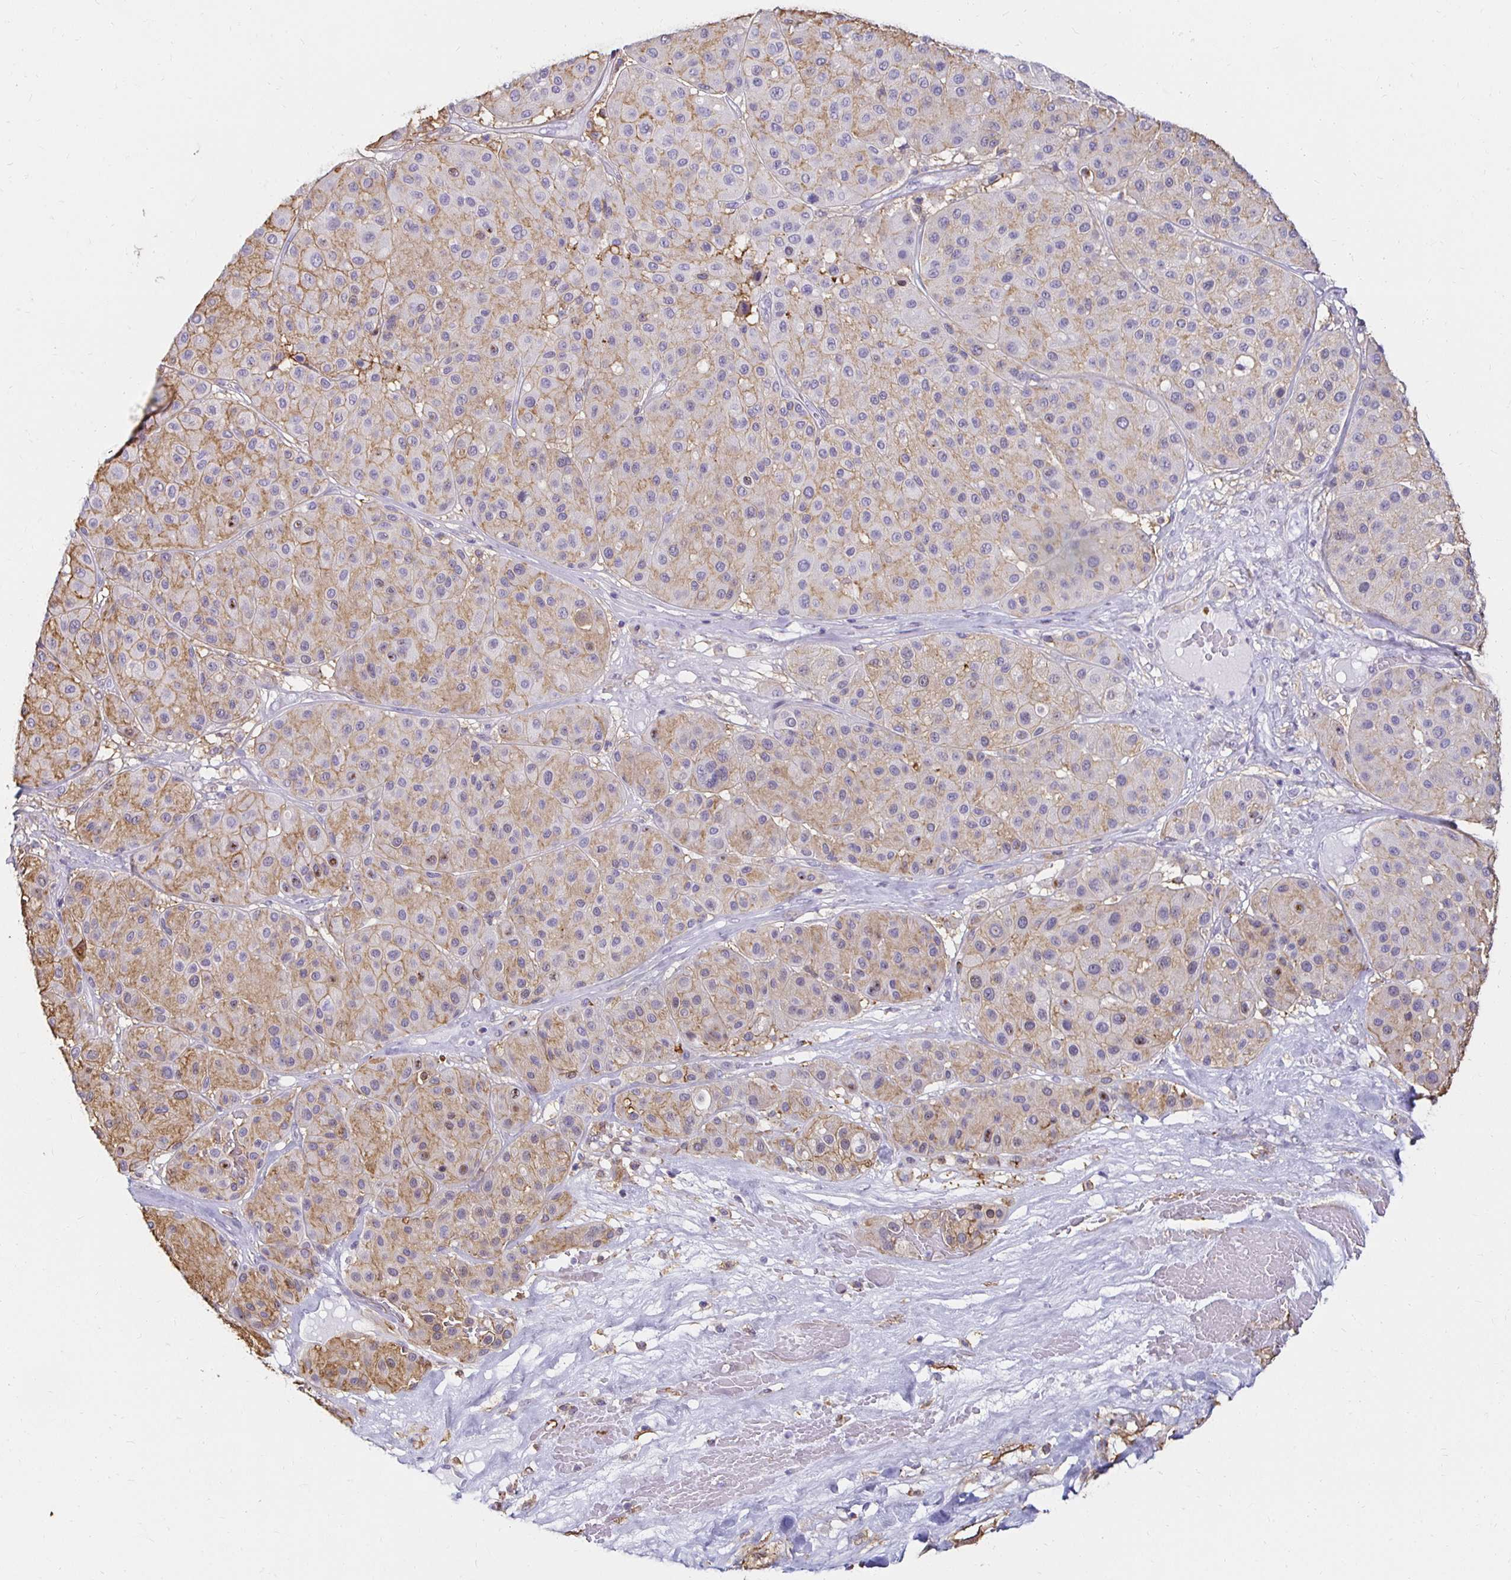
{"staining": {"intensity": "moderate", "quantity": "25%-75%", "location": "cytoplasmic/membranous"}, "tissue": "melanoma", "cell_type": "Tumor cells", "image_type": "cancer", "snomed": [{"axis": "morphology", "description": "Malignant melanoma, Metastatic site"}, {"axis": "topography", "description": "Smooth muscle"}], "caption": "Immunohistochemical staining of human malignant melanoma (metastatic site) exhibits moderate cytoplasmic/membranous protein positivity in approximately 25%-75% of tumor cells. The protein of interest is stained brown, and the nuclei are stained in blue (DAB (3,3'-diaminobenzidine) IHC with brightfield microscopy, high magnification).", "gene": "TAS1R3", "patient": {"sex": "male", "age": 41}}